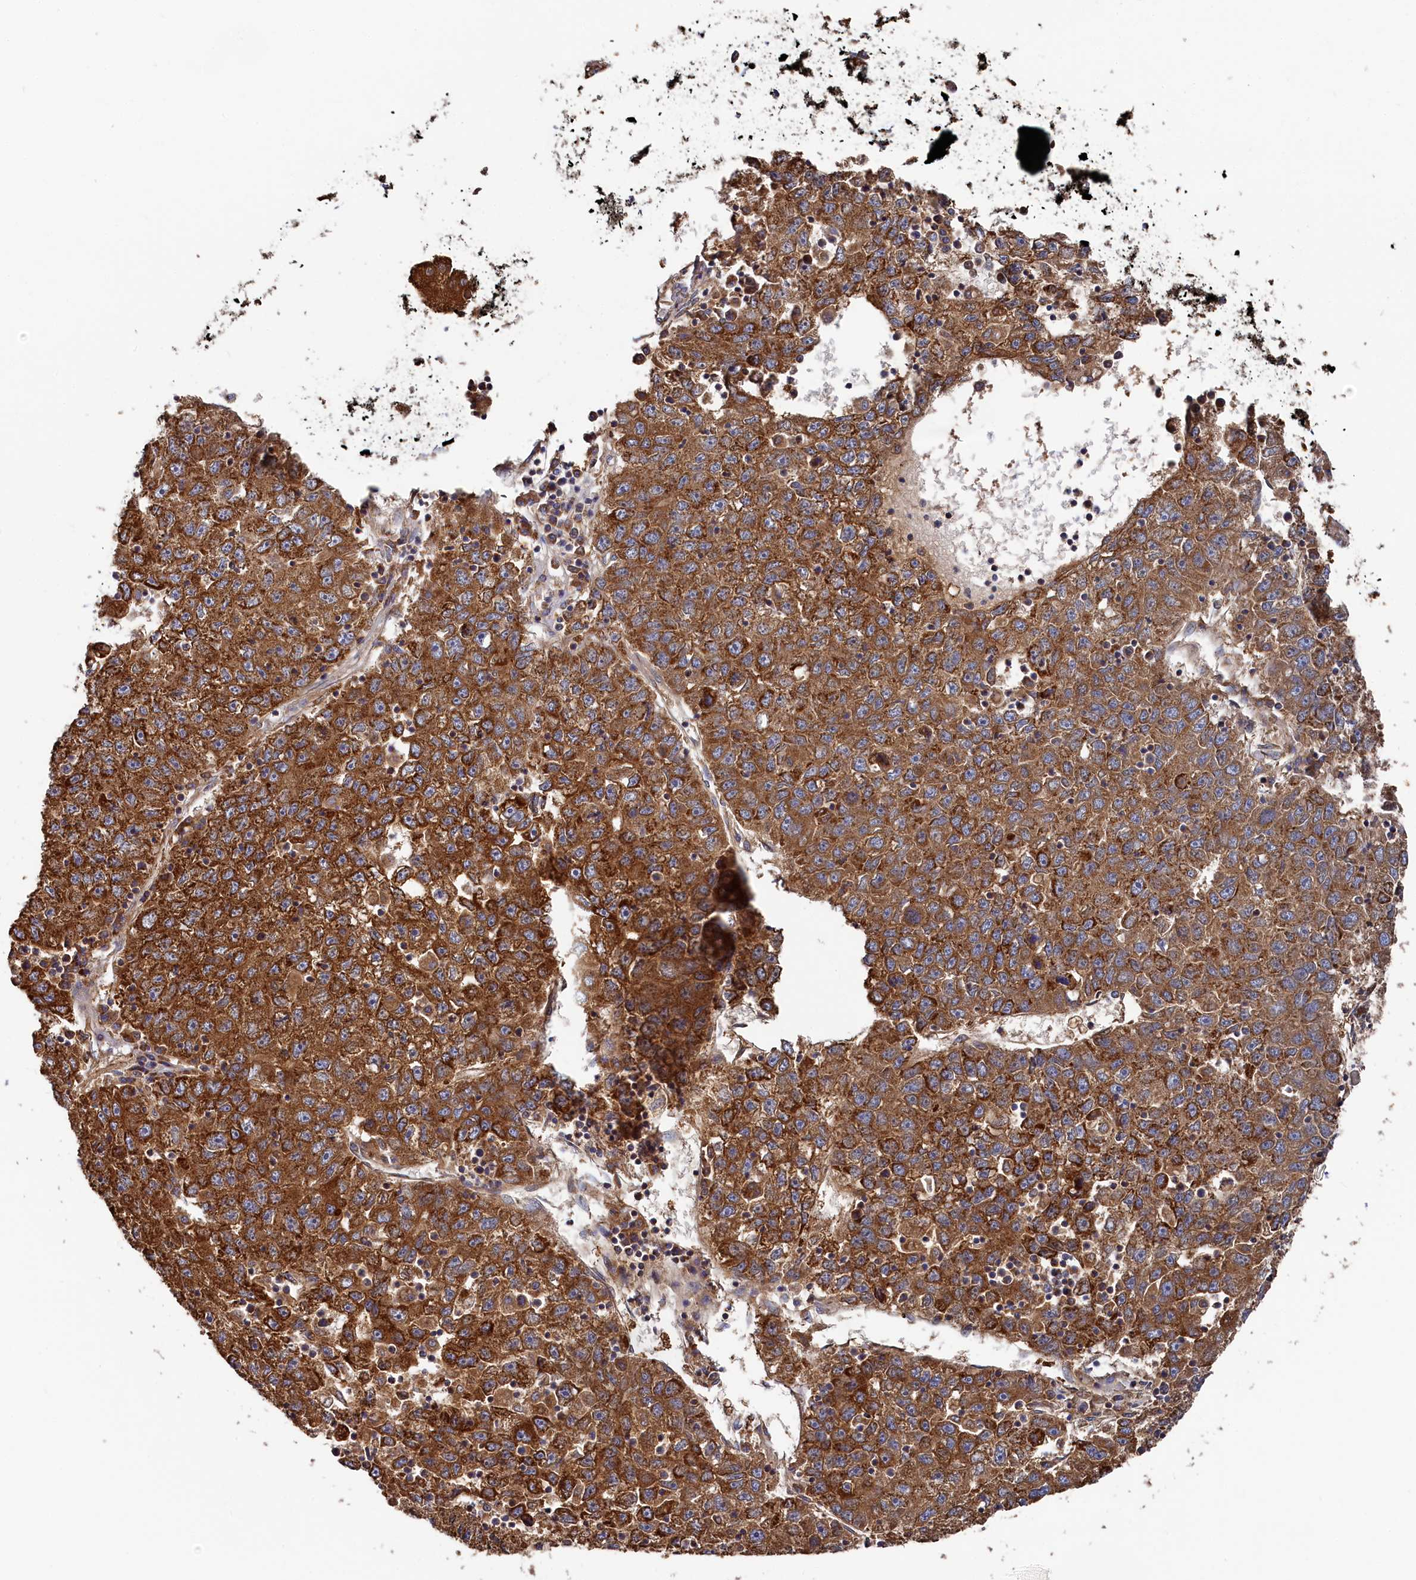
{"staining": {"intensity": "strong", "quantity": ">75%", "location": "cytoplasmic/membranous"}, "tissue": "liver cancer", "cell_type": "Tumor cells", "image_type": "cancer", "snomed": [{"axis": "morphology", "description": "Carcinoma, Hepatocellular, NOS"}, {"axis": "topography", "description": "Liver"}], "caption": "Immunohistochemistry (IHC) of liver hepatocellular carcinoma displays high levels of strong cytoplasmic/membranous staining in about >75% of tumor cells.", "gene": "HAUS2", "patient": {"sex": "female", "age": 58}}